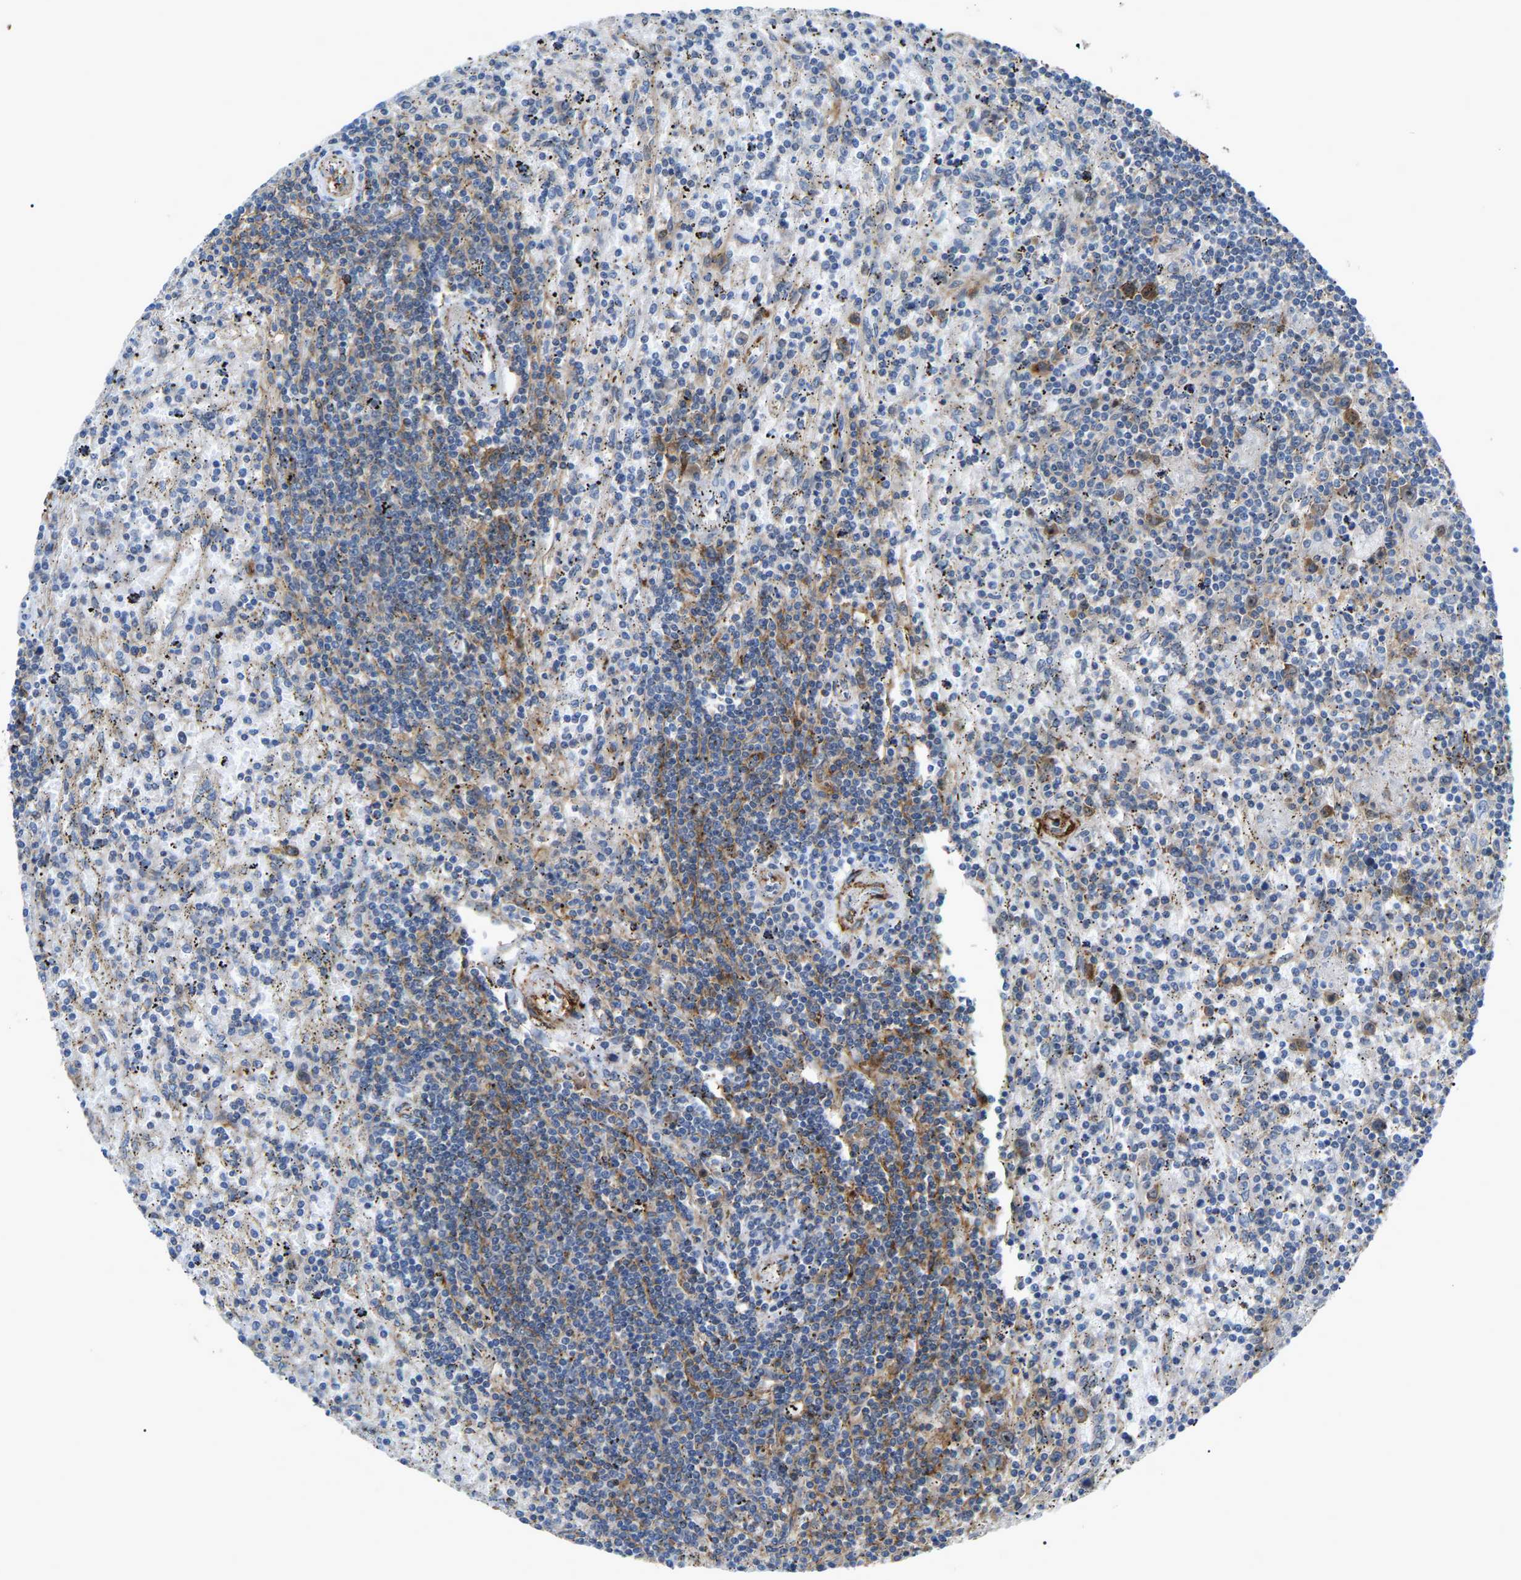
{"staining": {"intensity": "weak", "quantity": "<25%", "location": "cytoplasmic/membranous"}, "tissue": "lymphoma", "cell_type": "Tumor cells", "image_type": "cancer", "snomed": [{"axis": "morphology", "description": "Malignant lymphoma, non-Hodgkin's type, Low grade"}, {"axis": "topography", "description": "Spleen"}], "caption": "The histopathology image exhibits no significant expression in tumor cells of malignant lymphoma, non-Hodgkin's type (low-grade). (Immunohistochemistry, brightfield microscopy, high magnification).", "gene": "DDX5", "patient": {"sex": "male", "age": 76}}